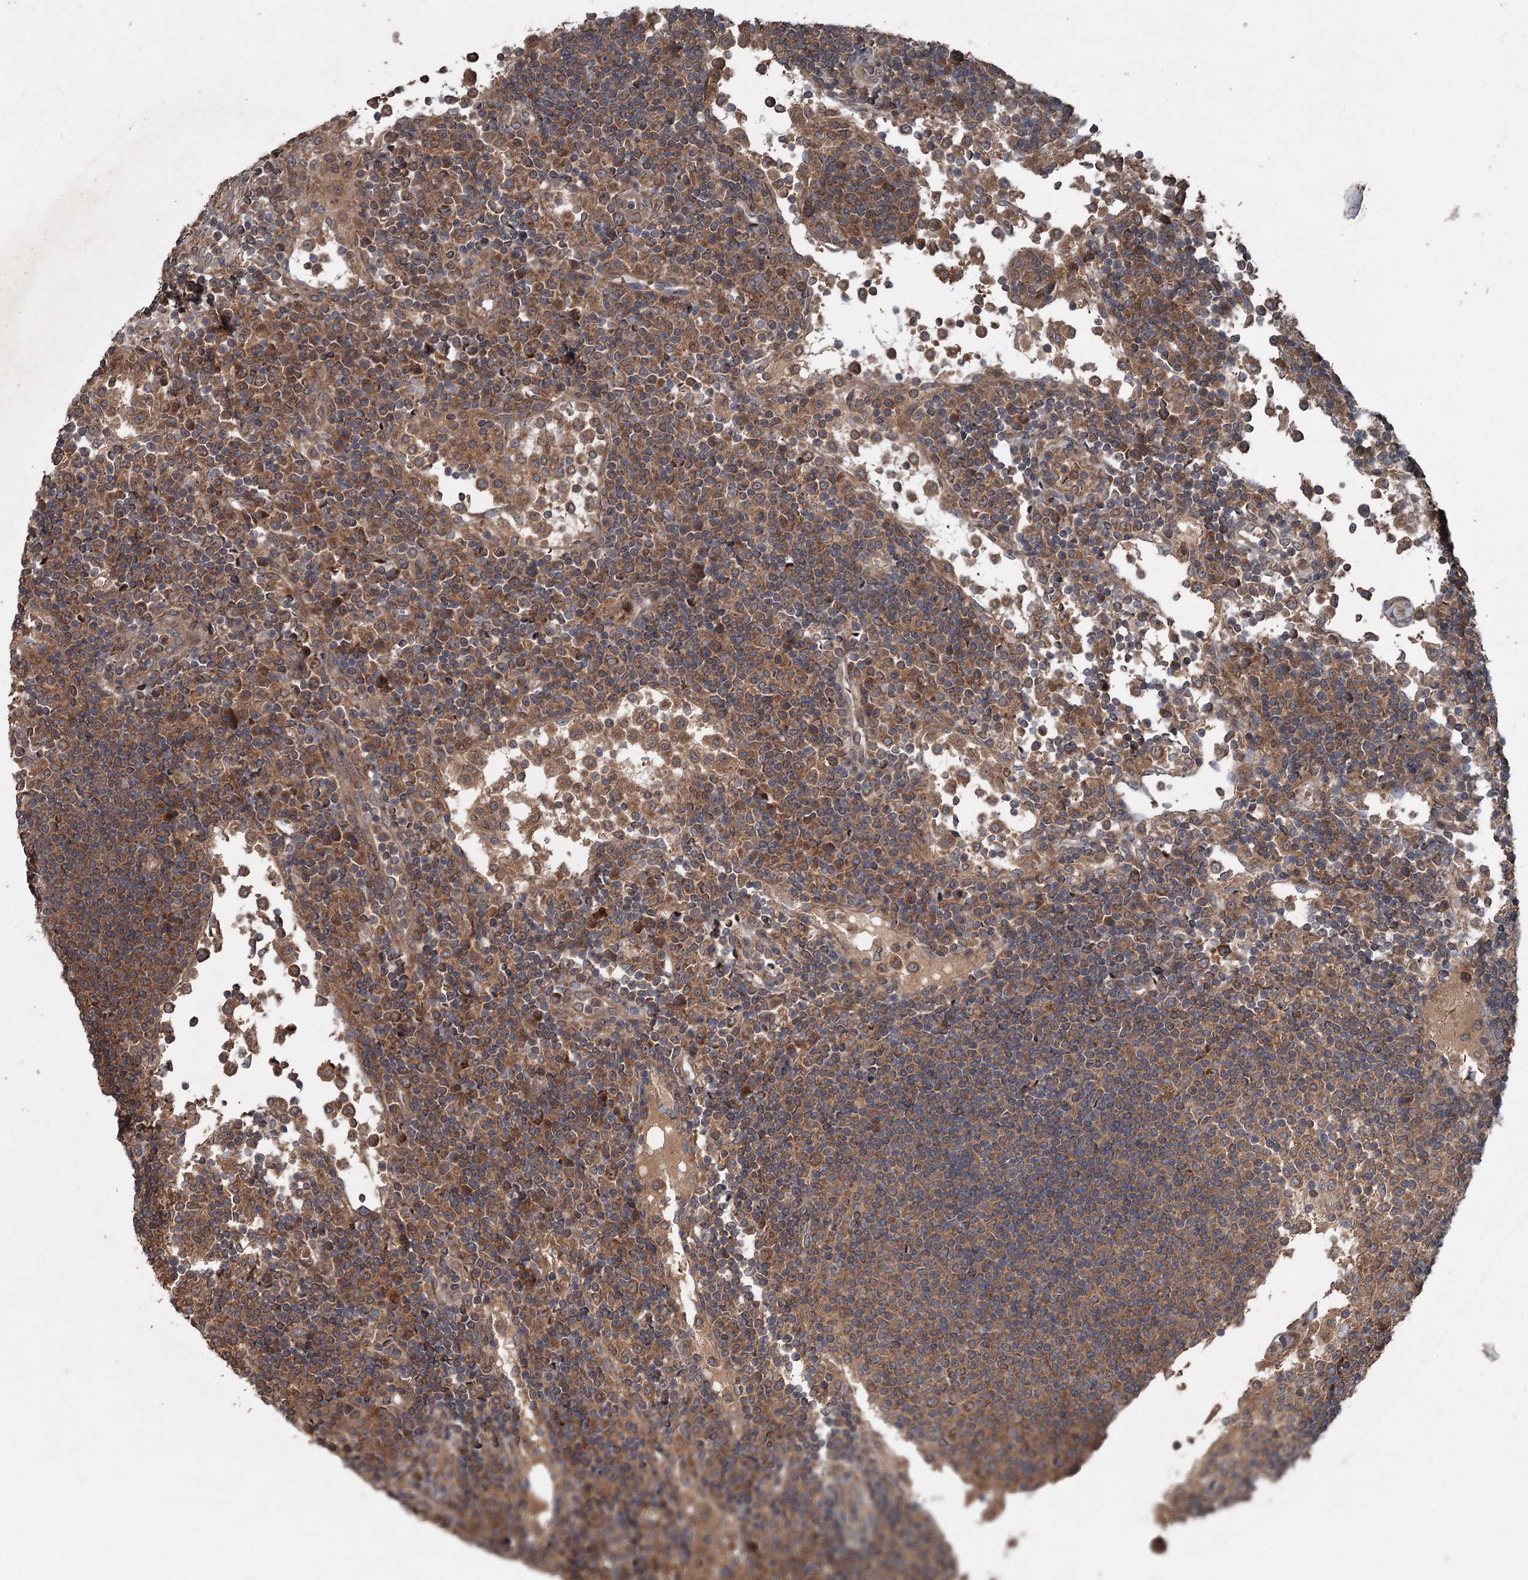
{"staining": {"intensity": "strong", "quantity": "25%-75%", "location": "cytoplasmic/membranous"}, "tissue": "lymph node", "cell_type": "Non-germinal center cells", "image_type": "normal", "snomed": [{"axis": "morphology", "description": "Normal tissue, NOS"}, {"axis": "topography", "description": "Lymph node"}], "caption": "Lymph node stained for a protein exhibits strong cytoplasmic/membranous positivity in non-germinal center cells. (brown staining indicates protein expression, while blue staining denotes nuclei).", "gene": "ALAS1", "patient": {"sex": "female", "age": 53}}